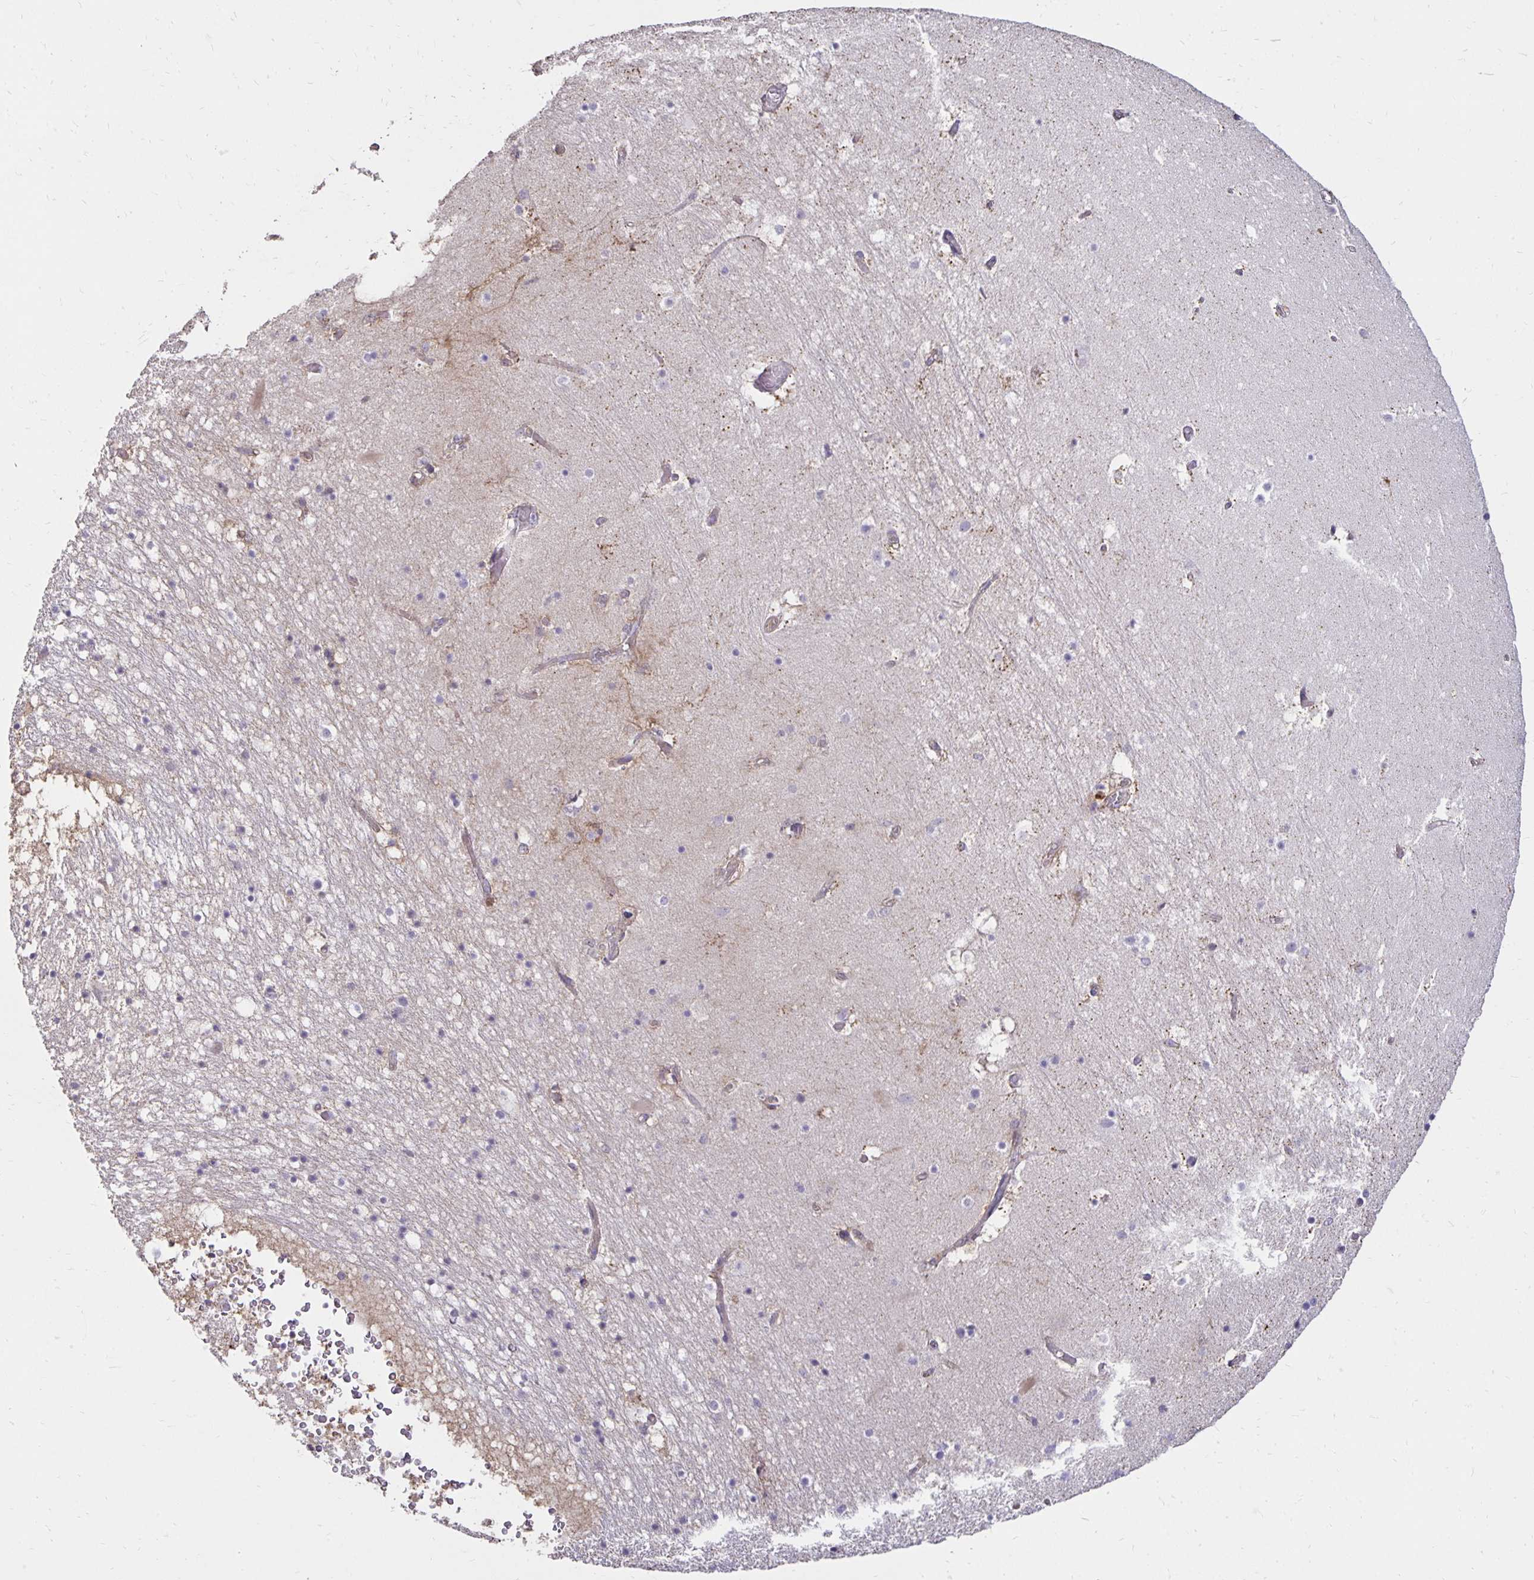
{"staining": {"intensity": "negative", "quantity": "none", "location": "none"}, "tissue": "hippocampus", "cell_type": "Glial cells", "image_type": "normal", "snomed": [{"axis": "morphology", "description": "Normal tissue, NOS"}, {"axis": "topography", "description": "Hippocampus"}], "caption": "Glial cells show no significant expression in benign hippocampus. Brightfield microscopy of immunohistochemistry stained with DAB (3,3'-diaminobenzidine) (brown) and hematoxylin (blue), captured at high magnification.", "gene": "PNPLA3", "patient": {"sex": "female", "age": 52}}